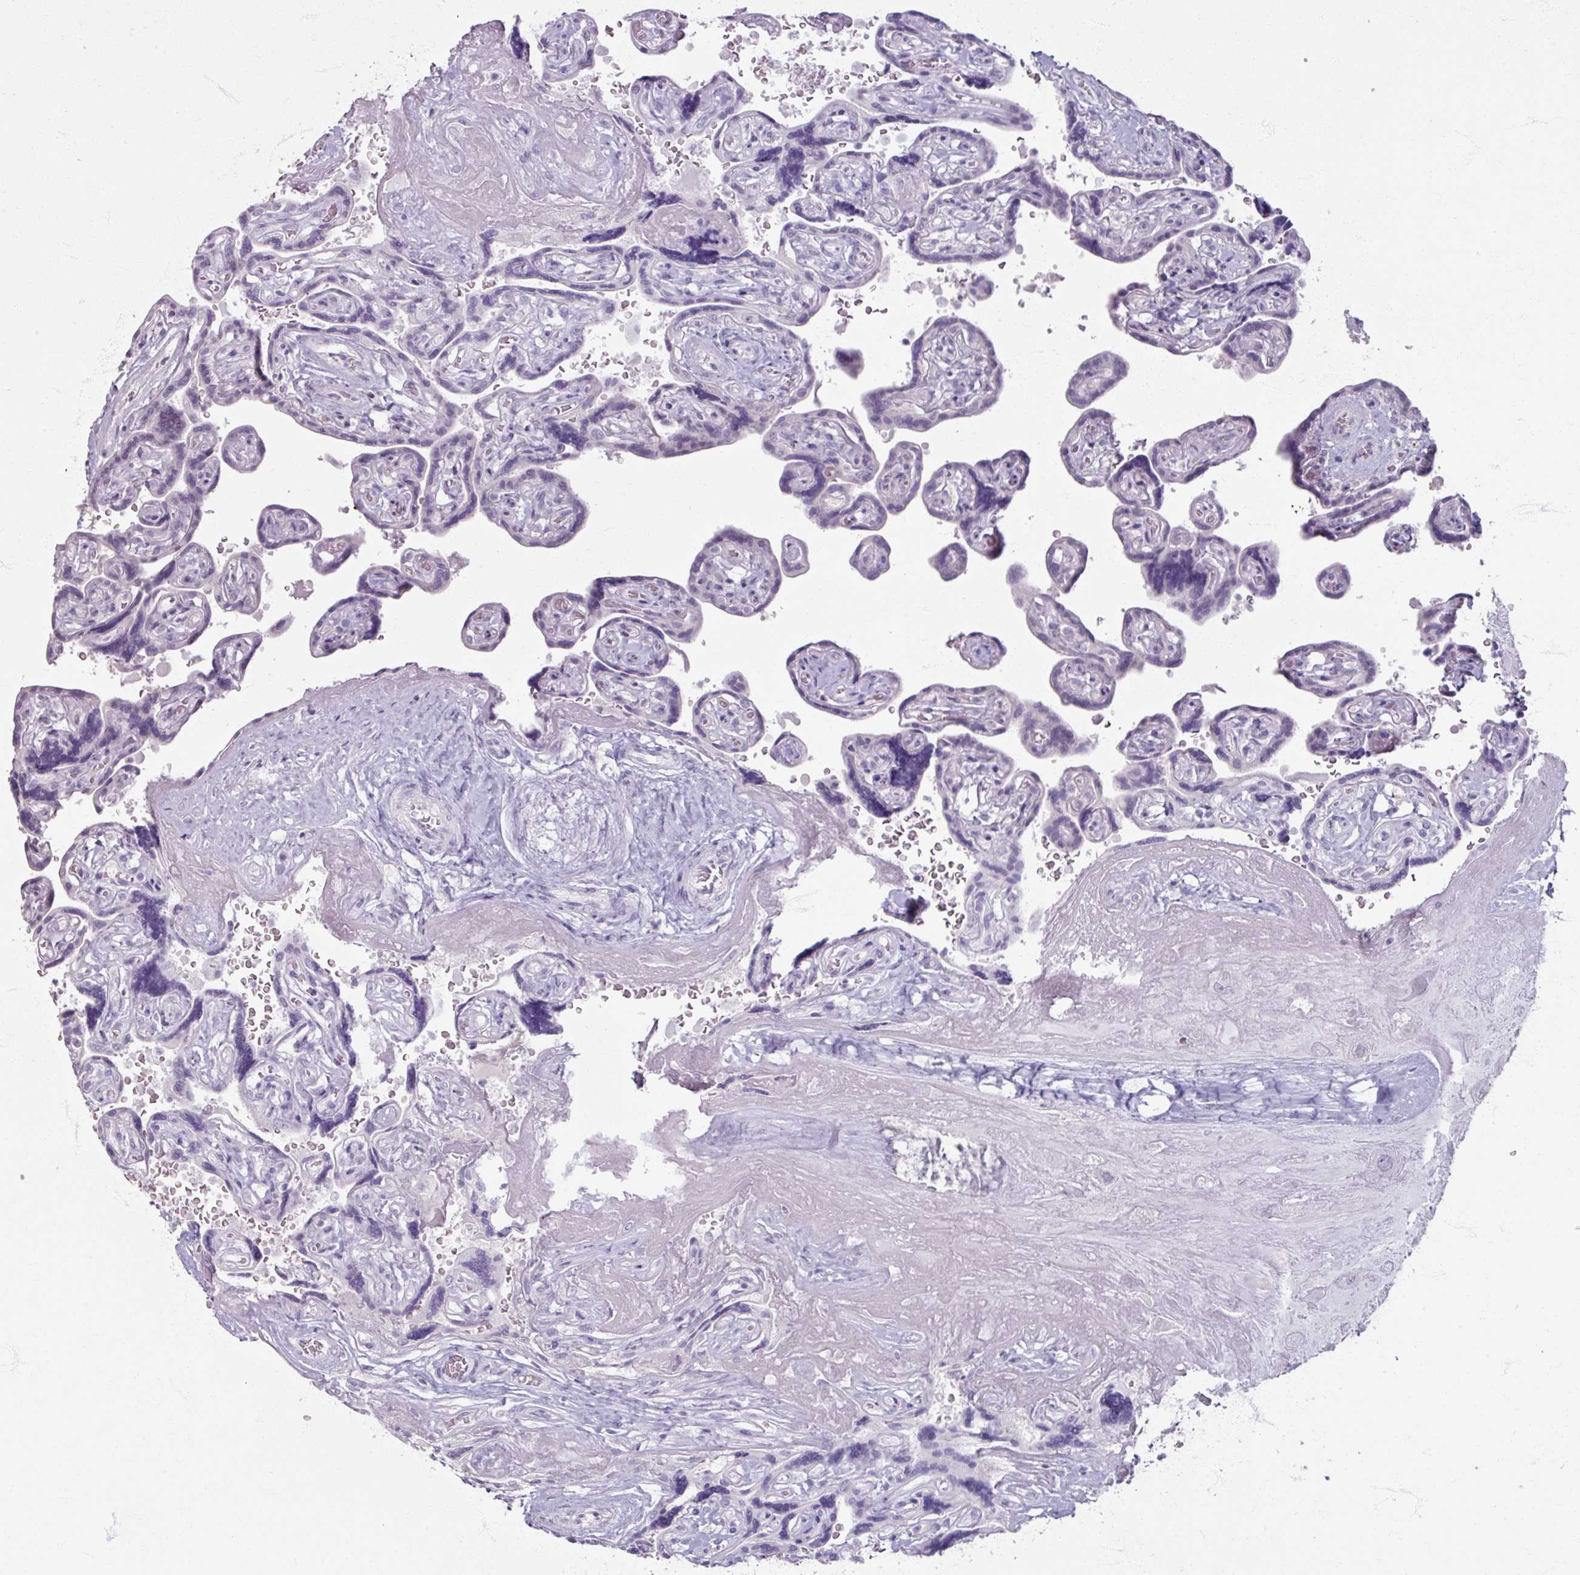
{"staining": {"intensity": "negative", "quantity": "none", "location": "none"}, "tissue": "placenta", "cell_type": "Decidual cells", "image_type": "normal", "snomed": [{"axis": "morphology", "description": "Normal tissue, NOS"}, {"axis": "topography", "description": "Placenta"}], "caption": "The IHC photomicrograph has no significant staining in decidual cells of placenta.", "gene": "TG", "patient": {"sex": "female", "age": 32}}